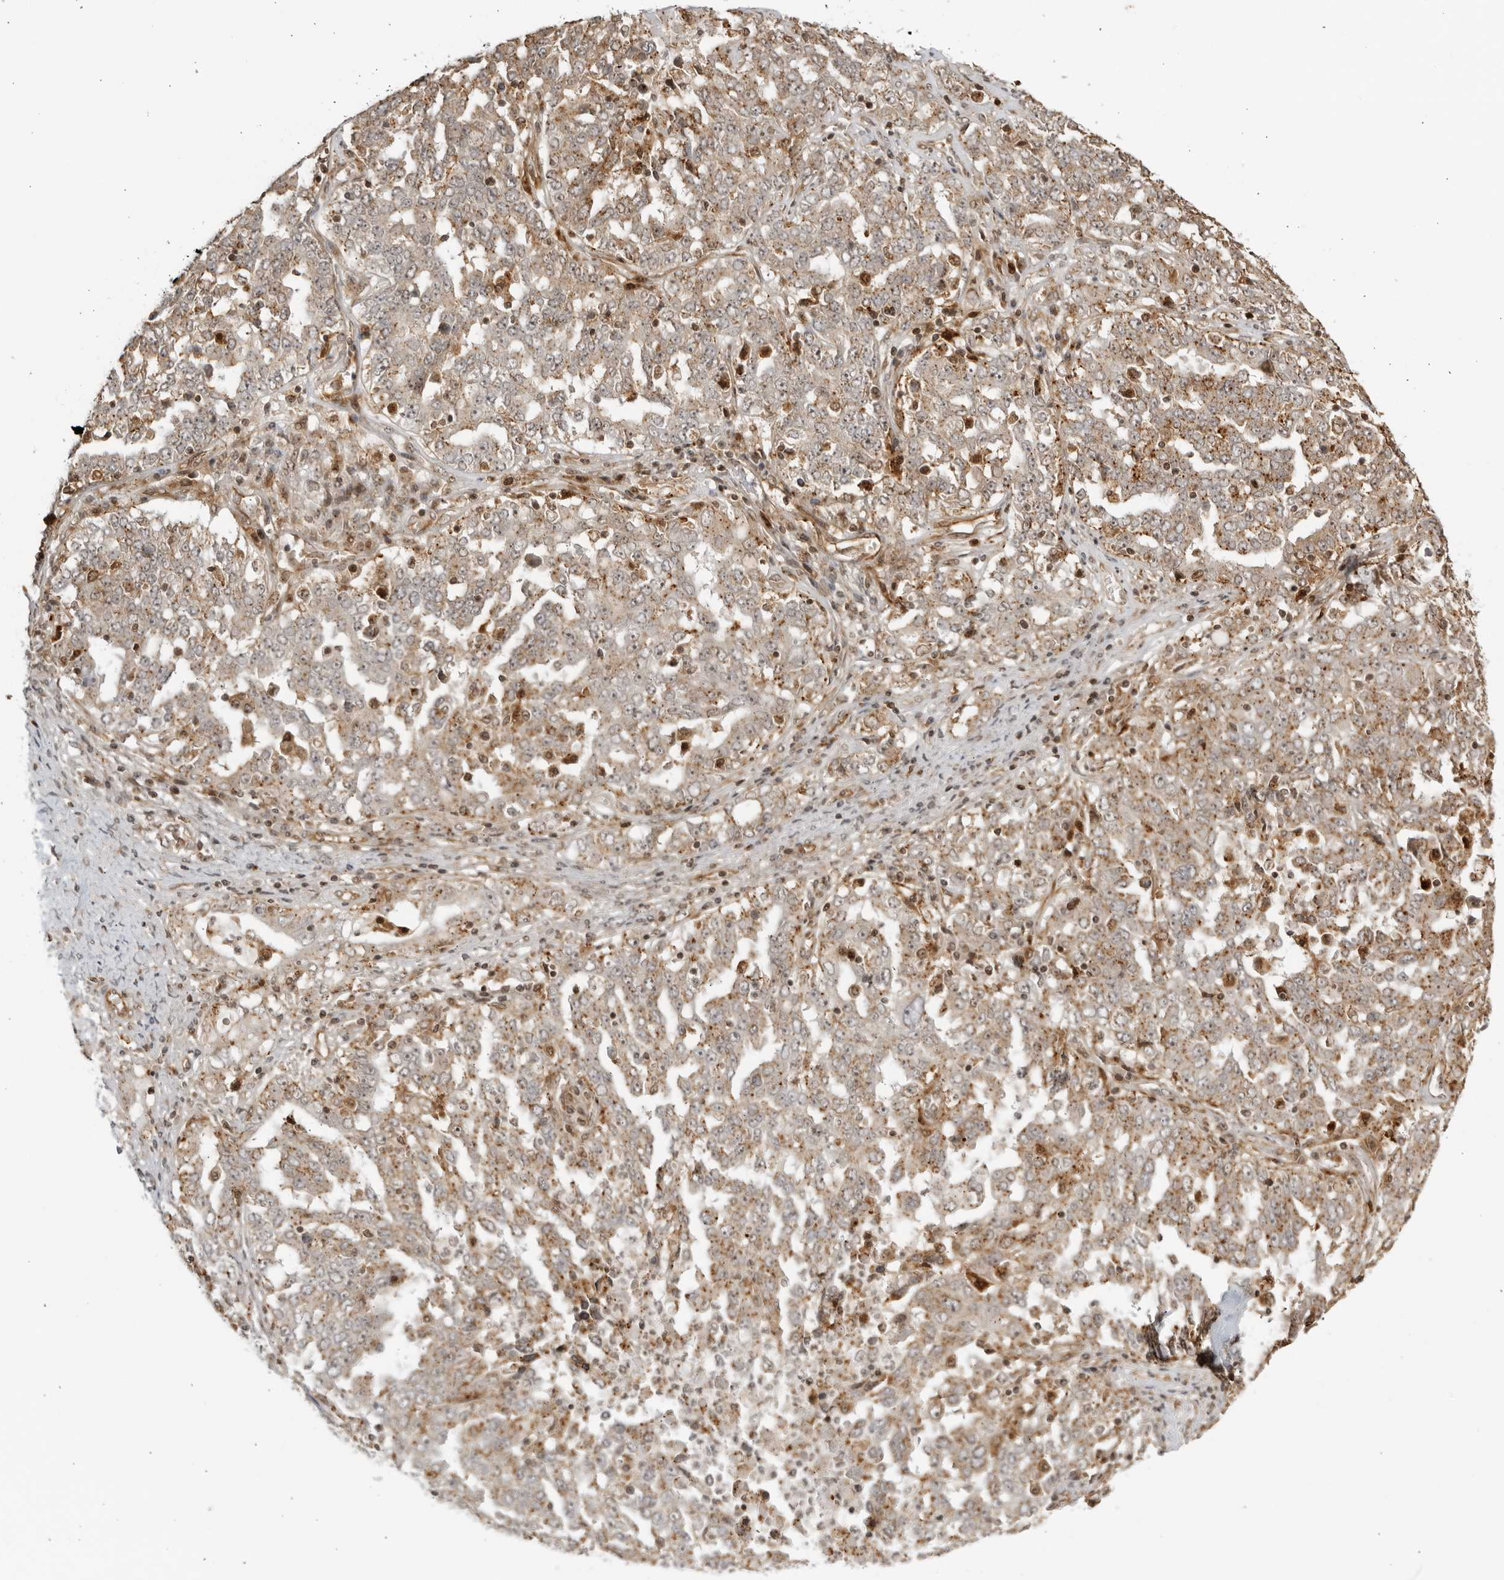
{"staining": {"intensity": "moderate", "quantity": "25%-75%", "location": "cytoplasmic/membranous"}, "tissue": "ovarian cancer", "cell_type": "Tumor cells", "image_type": "cancer", "snomed": [{"axis": "morphology", "description": "Carcinoma, endometroid"}, {"axis": "topography", "description": "Ovary"}], "caption": "A brown stain labels moderate cytoplasmic/membranous positivity of a protein in human ovarian endometroid carcinoma tumor cells.", "gene": "TCF21", "patient": {"sex": "female", "age": 62}}